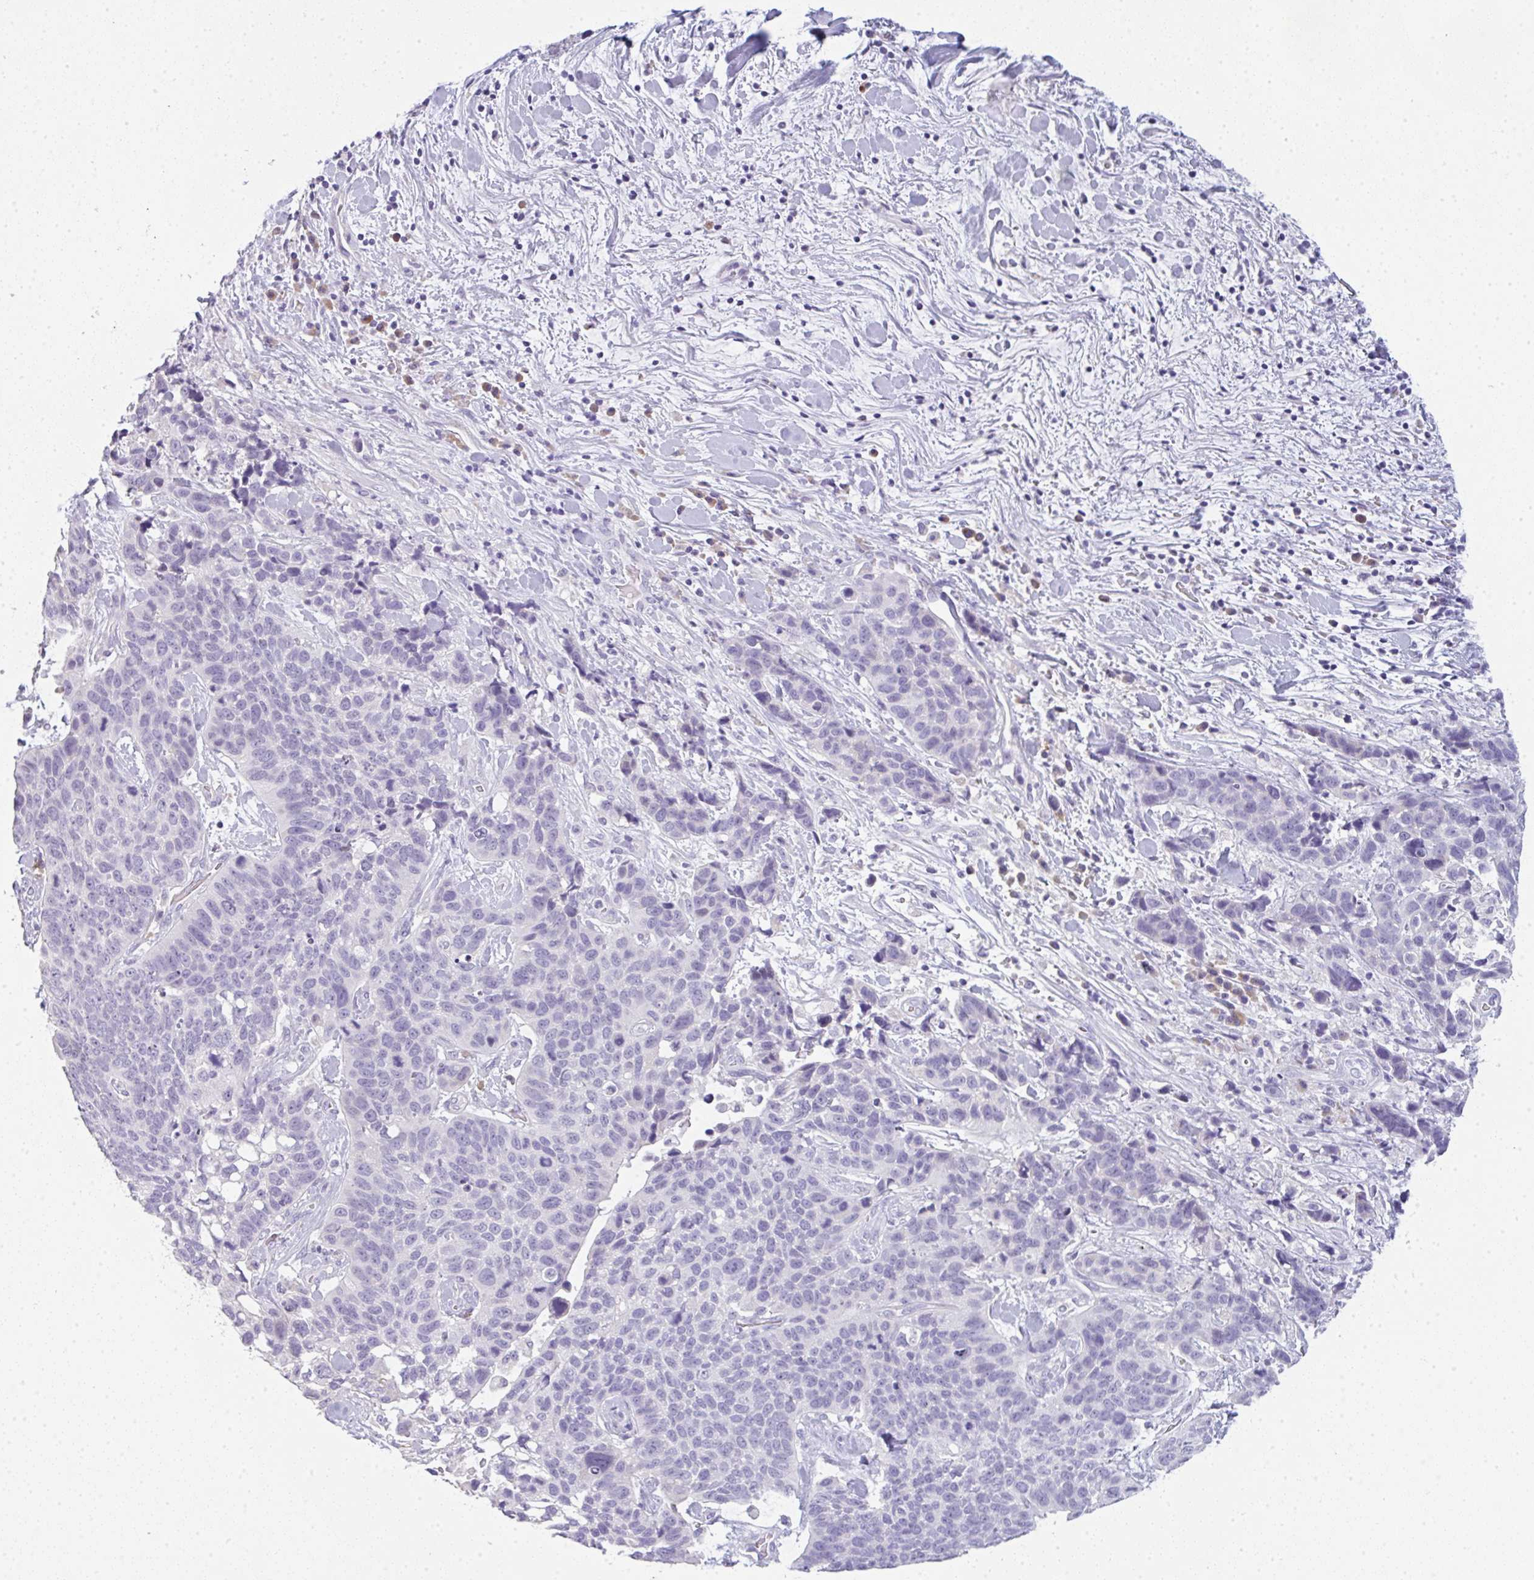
{"staining": {"intensity": "negative", "quantity": "none", "location": "none"}, "tissue": "lung cancer", "cell_type": "Tumor cells", "image_type": "cancer", "snomed": [{"axis": "morphology", "description": "Squamous cell carcinoma, NOS"}, {"axis": "topography", "description": "Lung"}], "caption": "Micrograph shows no significant protein staining in tumor cells of squamous cell carcinoma (lung).", "gene": "LPAR4", "patient": {"sex": "male", "age": 62}}